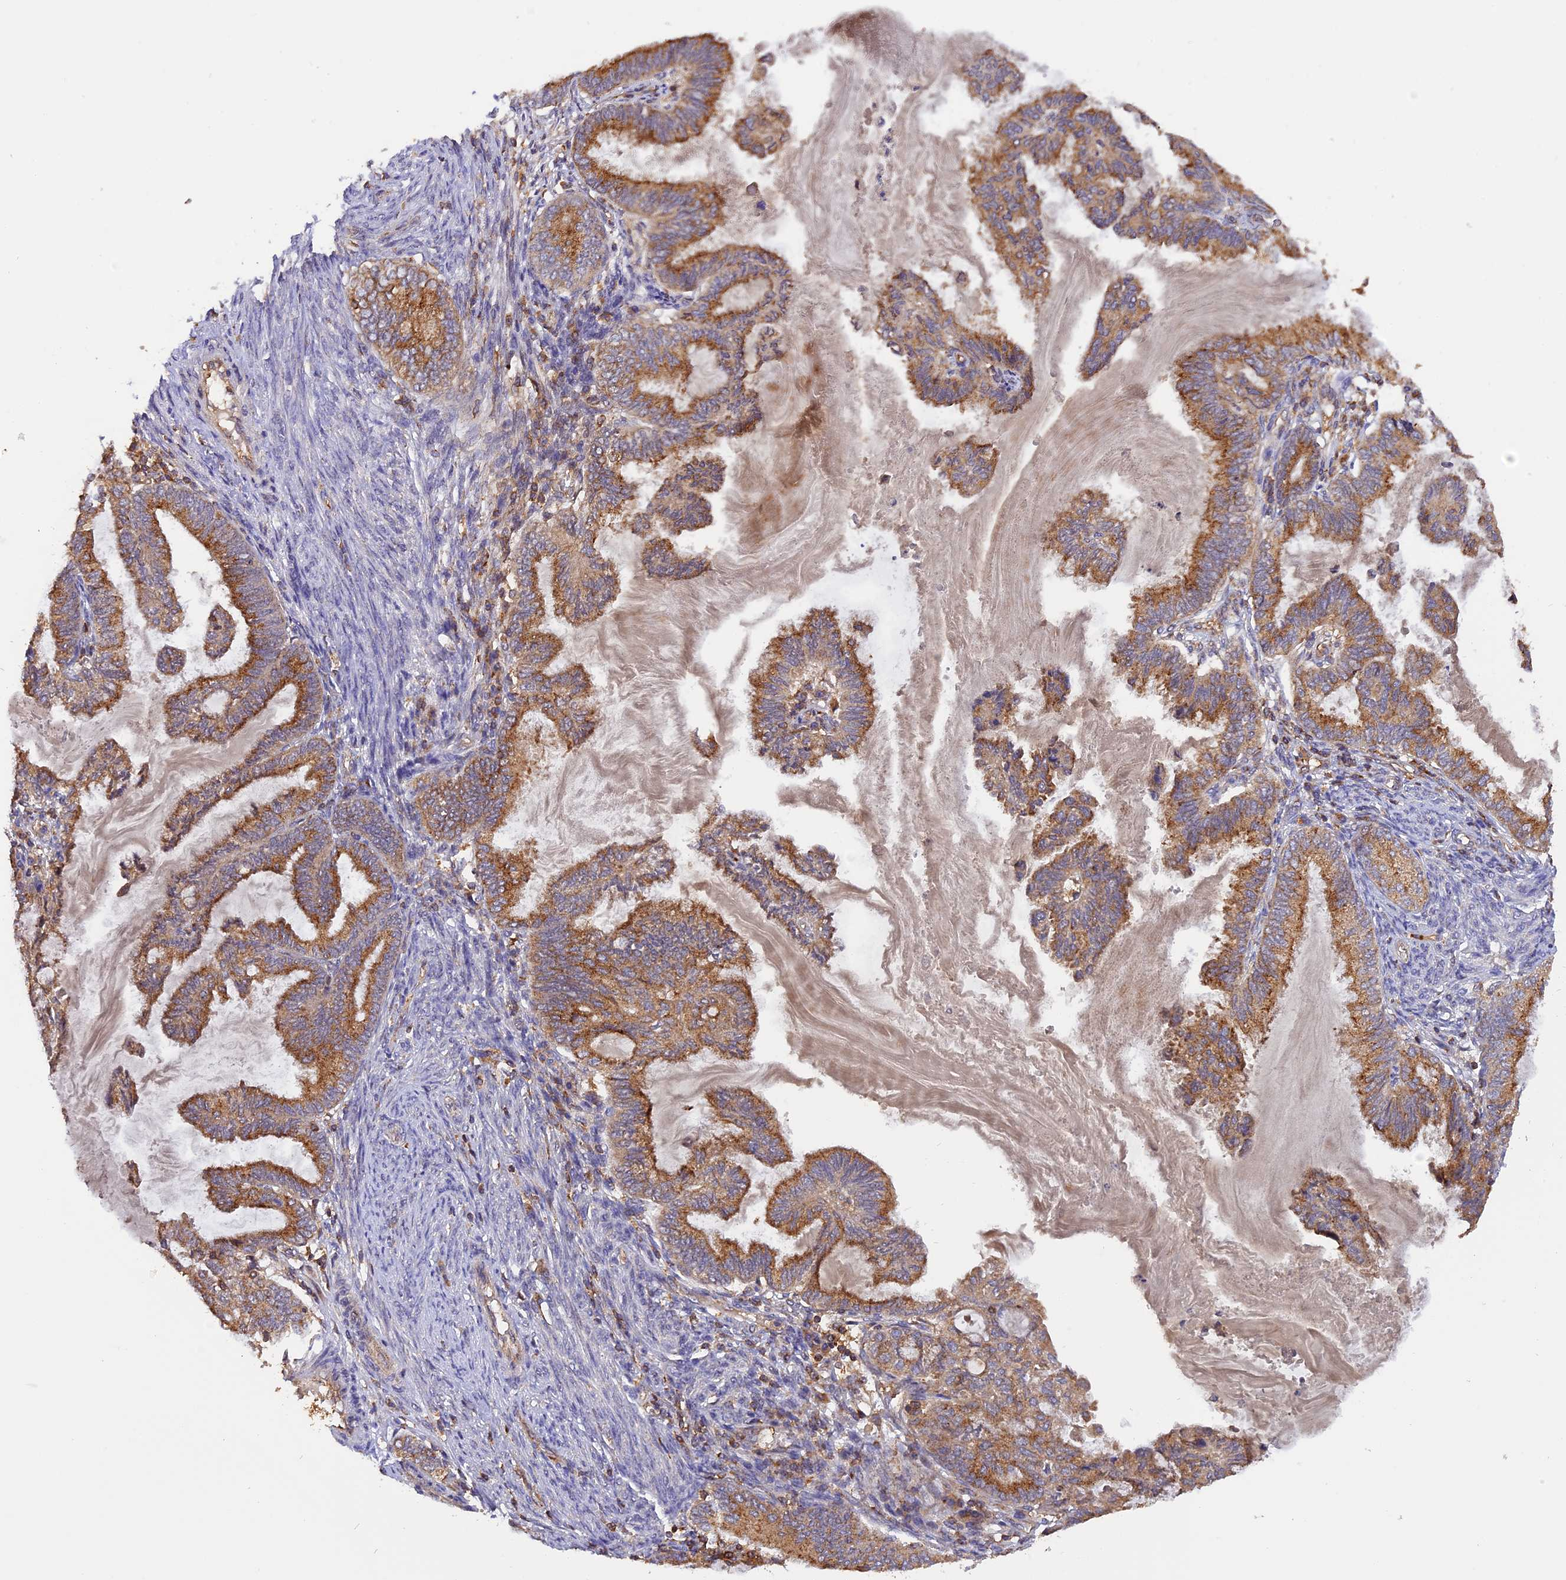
{"staining": {"intensity": "moderate", "quantity": ">75%", "location": "cytoplasmic/membranous"}, "tissue": "endometrial cancer", "cell_type": "Tumor cells", "image_type": "cancer", "snomed": [{"axis": "morphology", "description": "Adenocarcinoma, NOS"}, {"axis": "topography", "description": "Endometrium"}], "caption": "Human endometrial cancer (adenocarcinoma) stained for a protein (brown) reveals moderate cytoplasmic/membranous positive staining in approximately >75% of tumor cells.", "gene": "PEX3", "patient": {"sex": "female", "age": 86}}